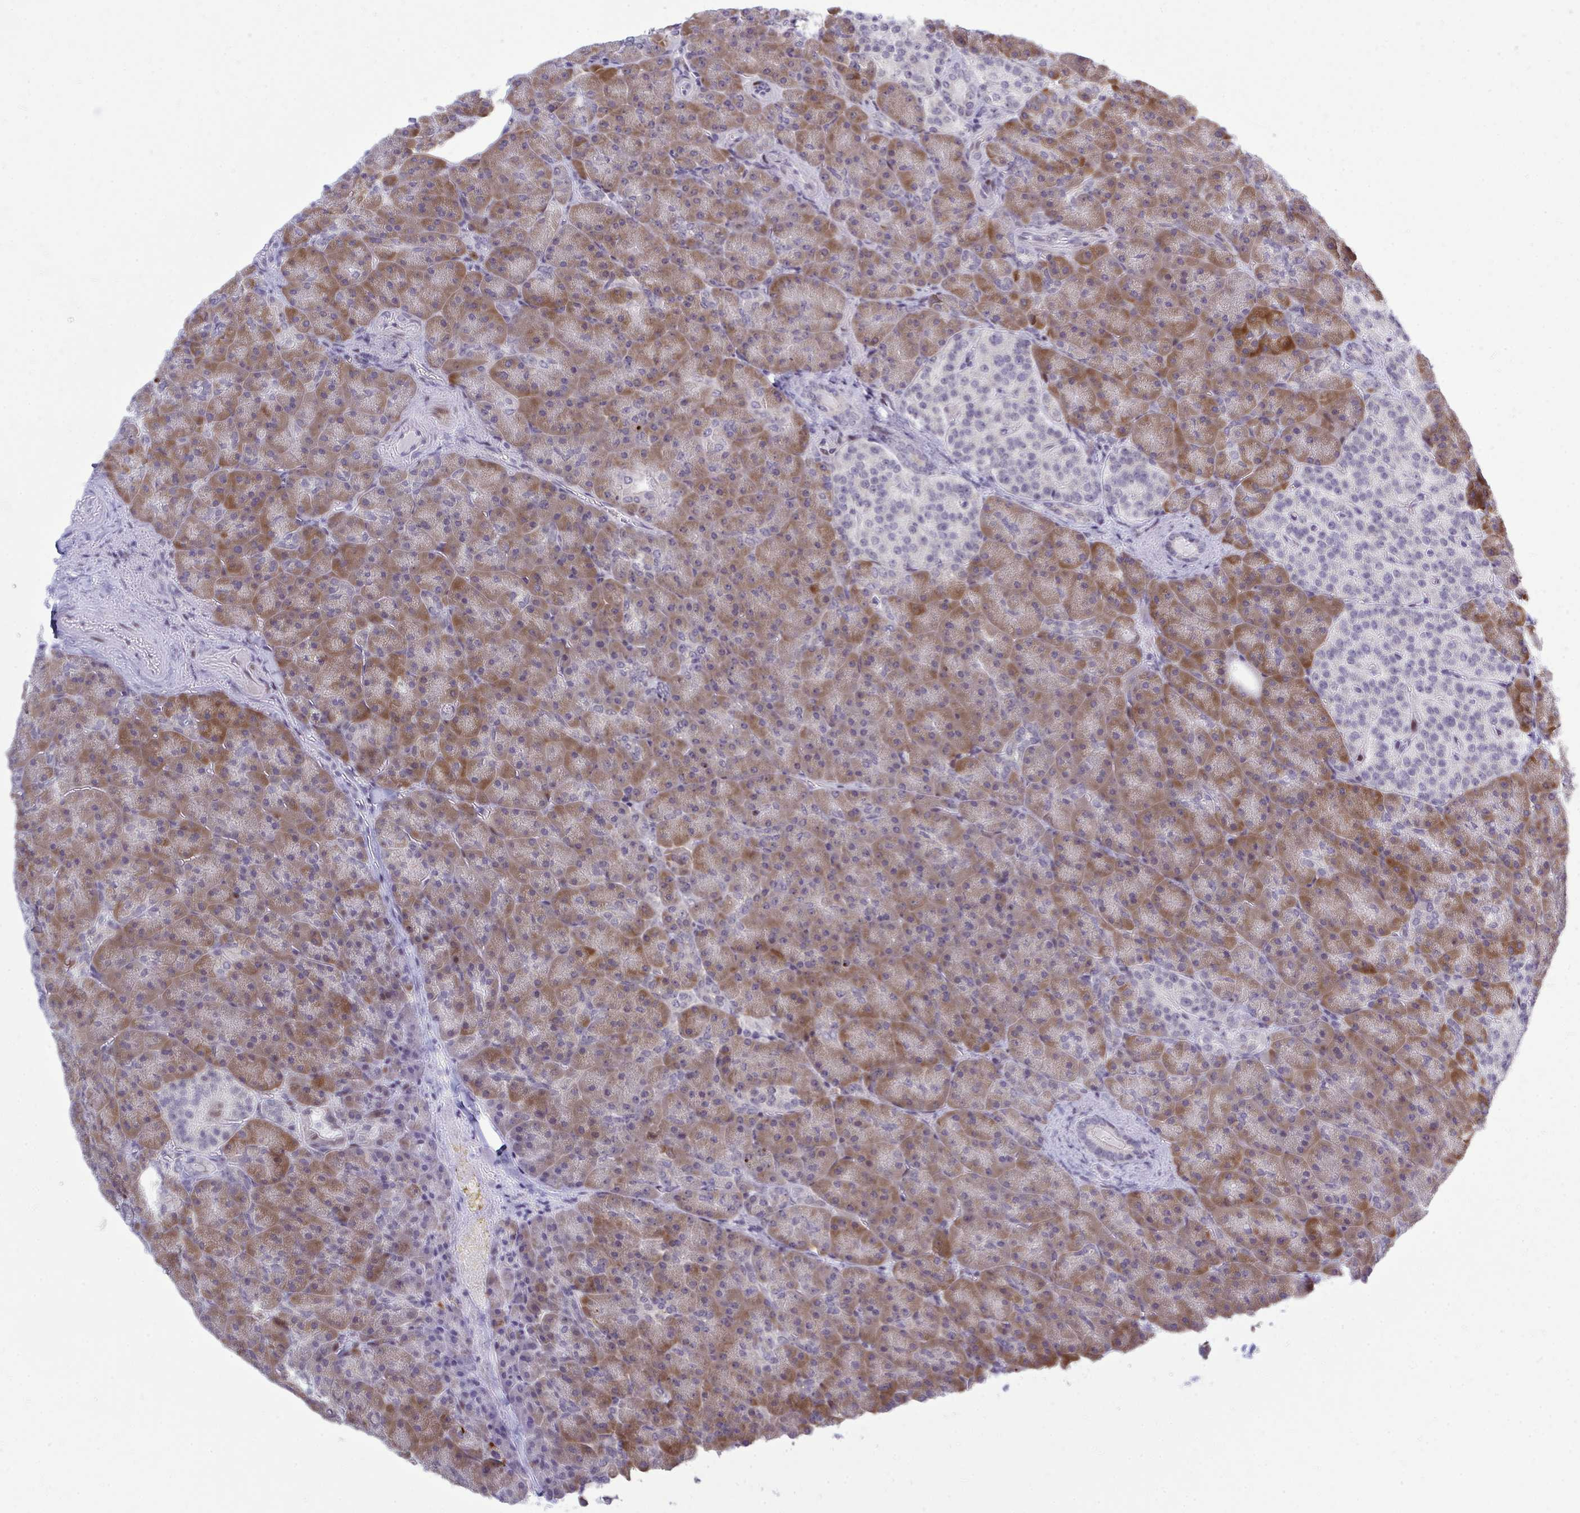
{"staining": {"intensity": "moderate", "quantity": "25%-75%", "location": "cytoplasmic/membranous"}, "tissue": "pancreas", "cell_type": "Exocrine glandular cells", "image_type": "normal", "snomed": [{"axis": "morphology", "description": "Normal tissue, NOS"}, {"axis": "topography", "description": "Pancreas"}], "caption": "IHC (DAB (3,3'-diaminobenzidine)) staining of normal pancreas displays moderate cytoplasmic/membranous protein expression in about 25%-75% of exocrine glandular cells.", "gene": "TAB1", "patient": {"sex": "female", "age": 74}}